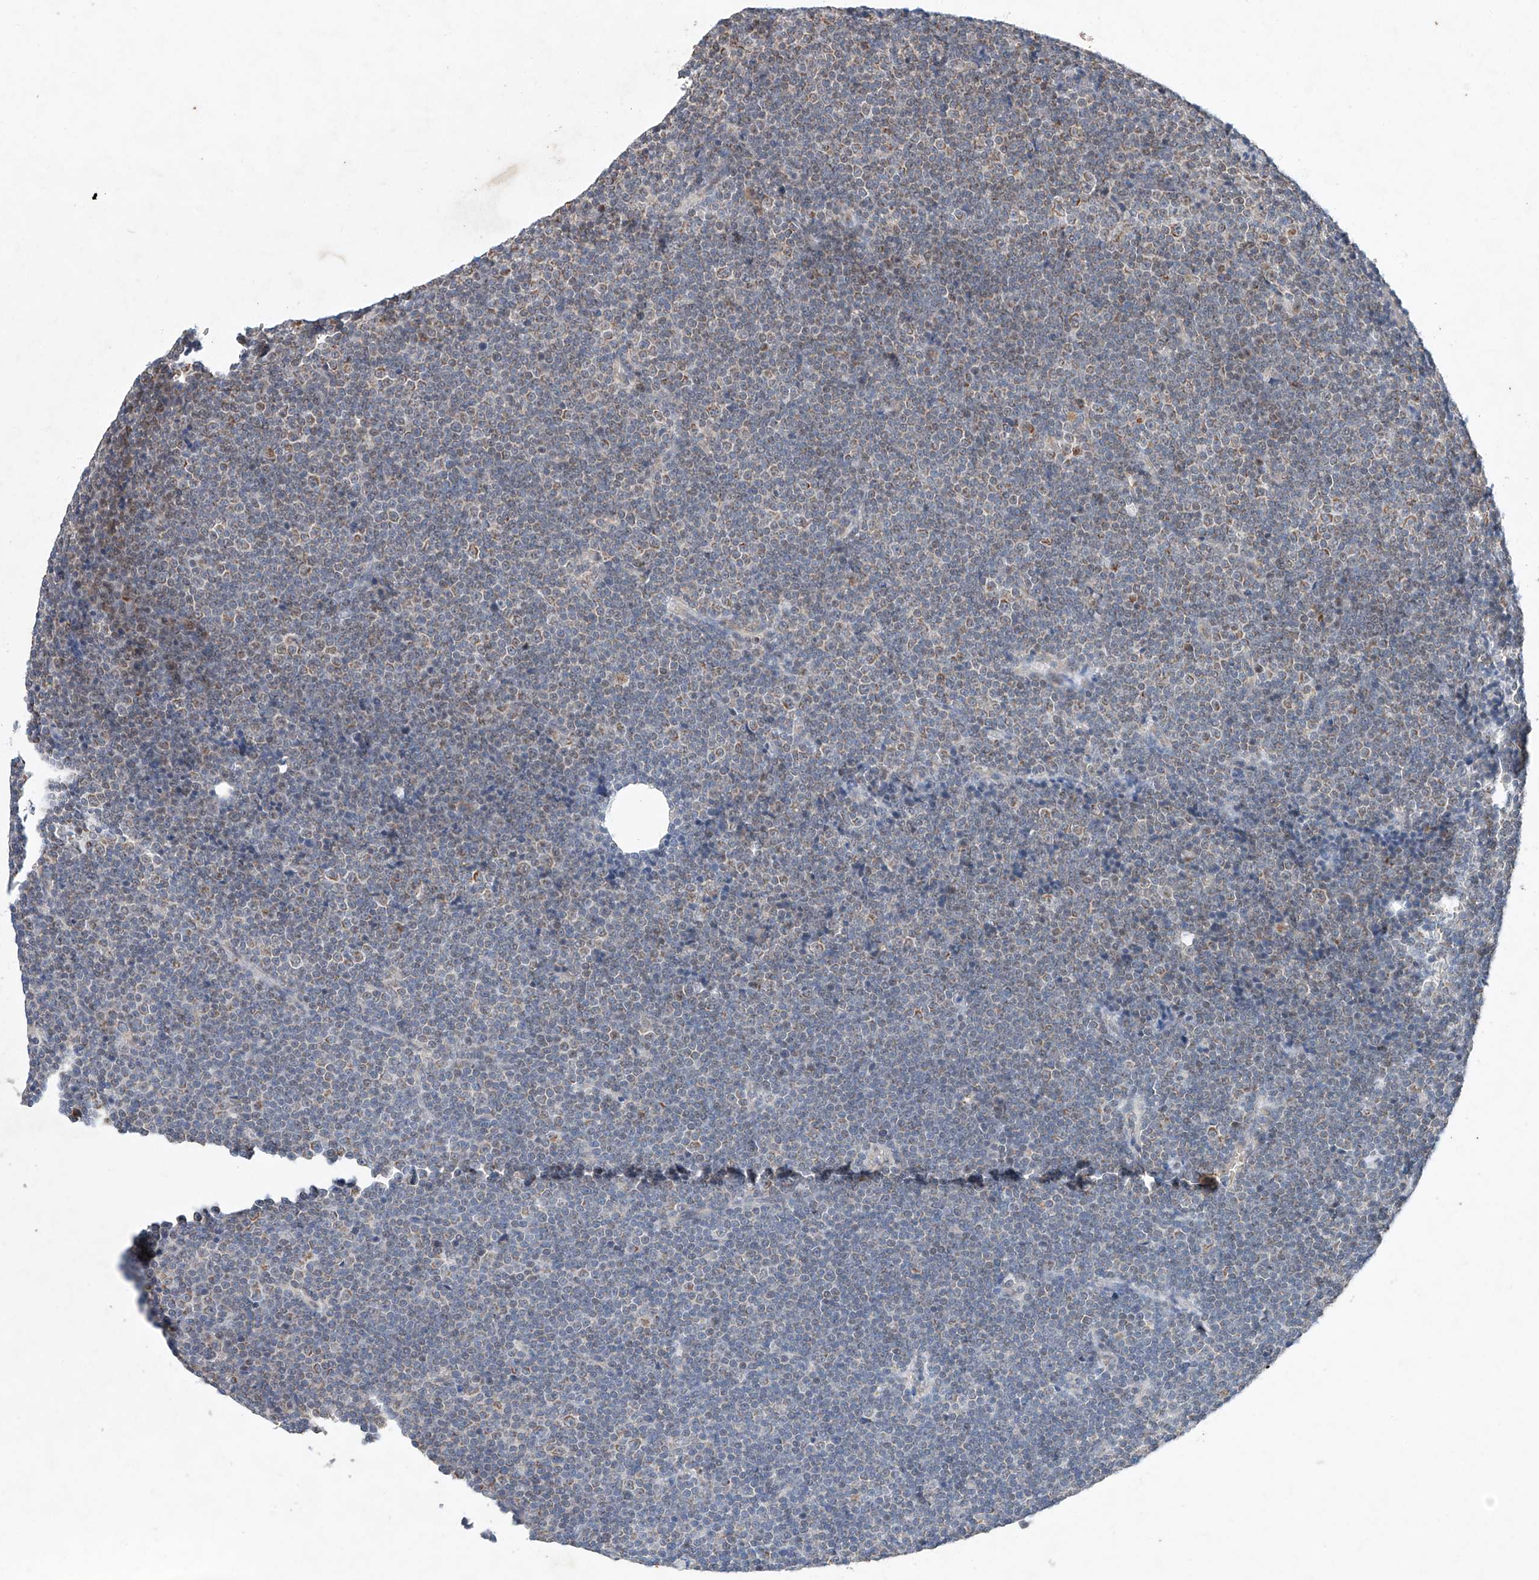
{"staining": {"intensity": "weak", "quantity": "<25%", "location": "cytoplasmic/membranous"}, "tissue": "lymphoma", "cell_type": "Tumor cells", "image_type": "cancer", "snomed": [{"axis": "morphology", "description": "Malignant lymphoma, non-Hodgkin's type, Low grade"}, {"axis": "topography", "description": "Lymph node"}], "caption": "This is a histopathology image of immunohistochemistry staining of low-grade malignant lymphoma, non-Hodgkin's type, which shows no positivity in tumor cells.", "gene": "FASTK", "patient": {"sex": "female", "age": 67}}